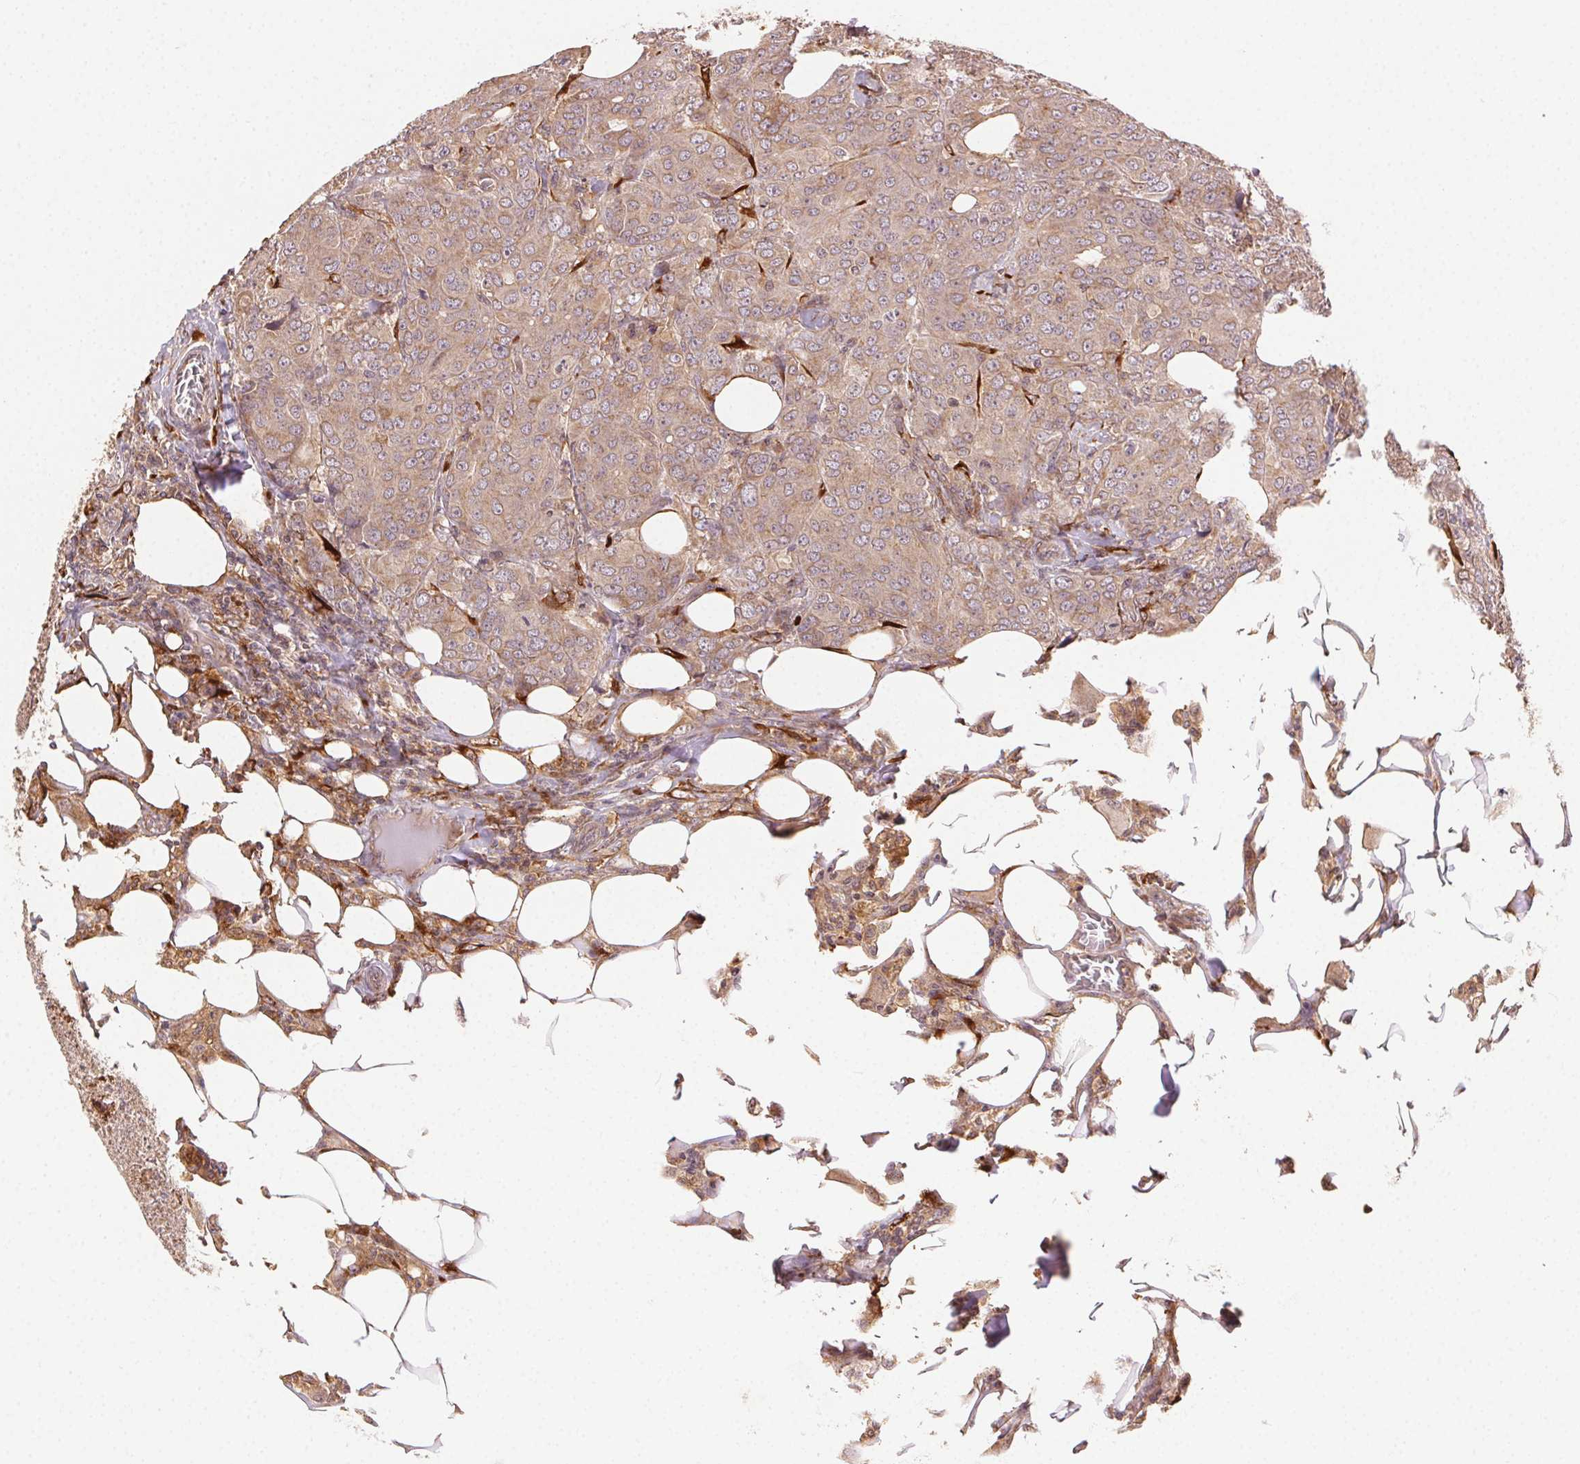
{"staining": {"intensity": "weak", "quantity": ">75%", "location": "cytoplasmic/membranous"}, "tissue": "breast cancer", "cell_type": "Tumor cells", "image_type": "cancer", "snomed": [{"axis": "morphology", "description": "Duct carcinoma"}, {"axis": "topography", "description": "Breast"}], "caption": "Breast cancer tissue shows weak cytoplasmic/membranous expression in about >75% of tumor cells, visualized by immunohistochemistry.", "gene": "KLHL15", "patient": {"sex": "female", "age": 43}}